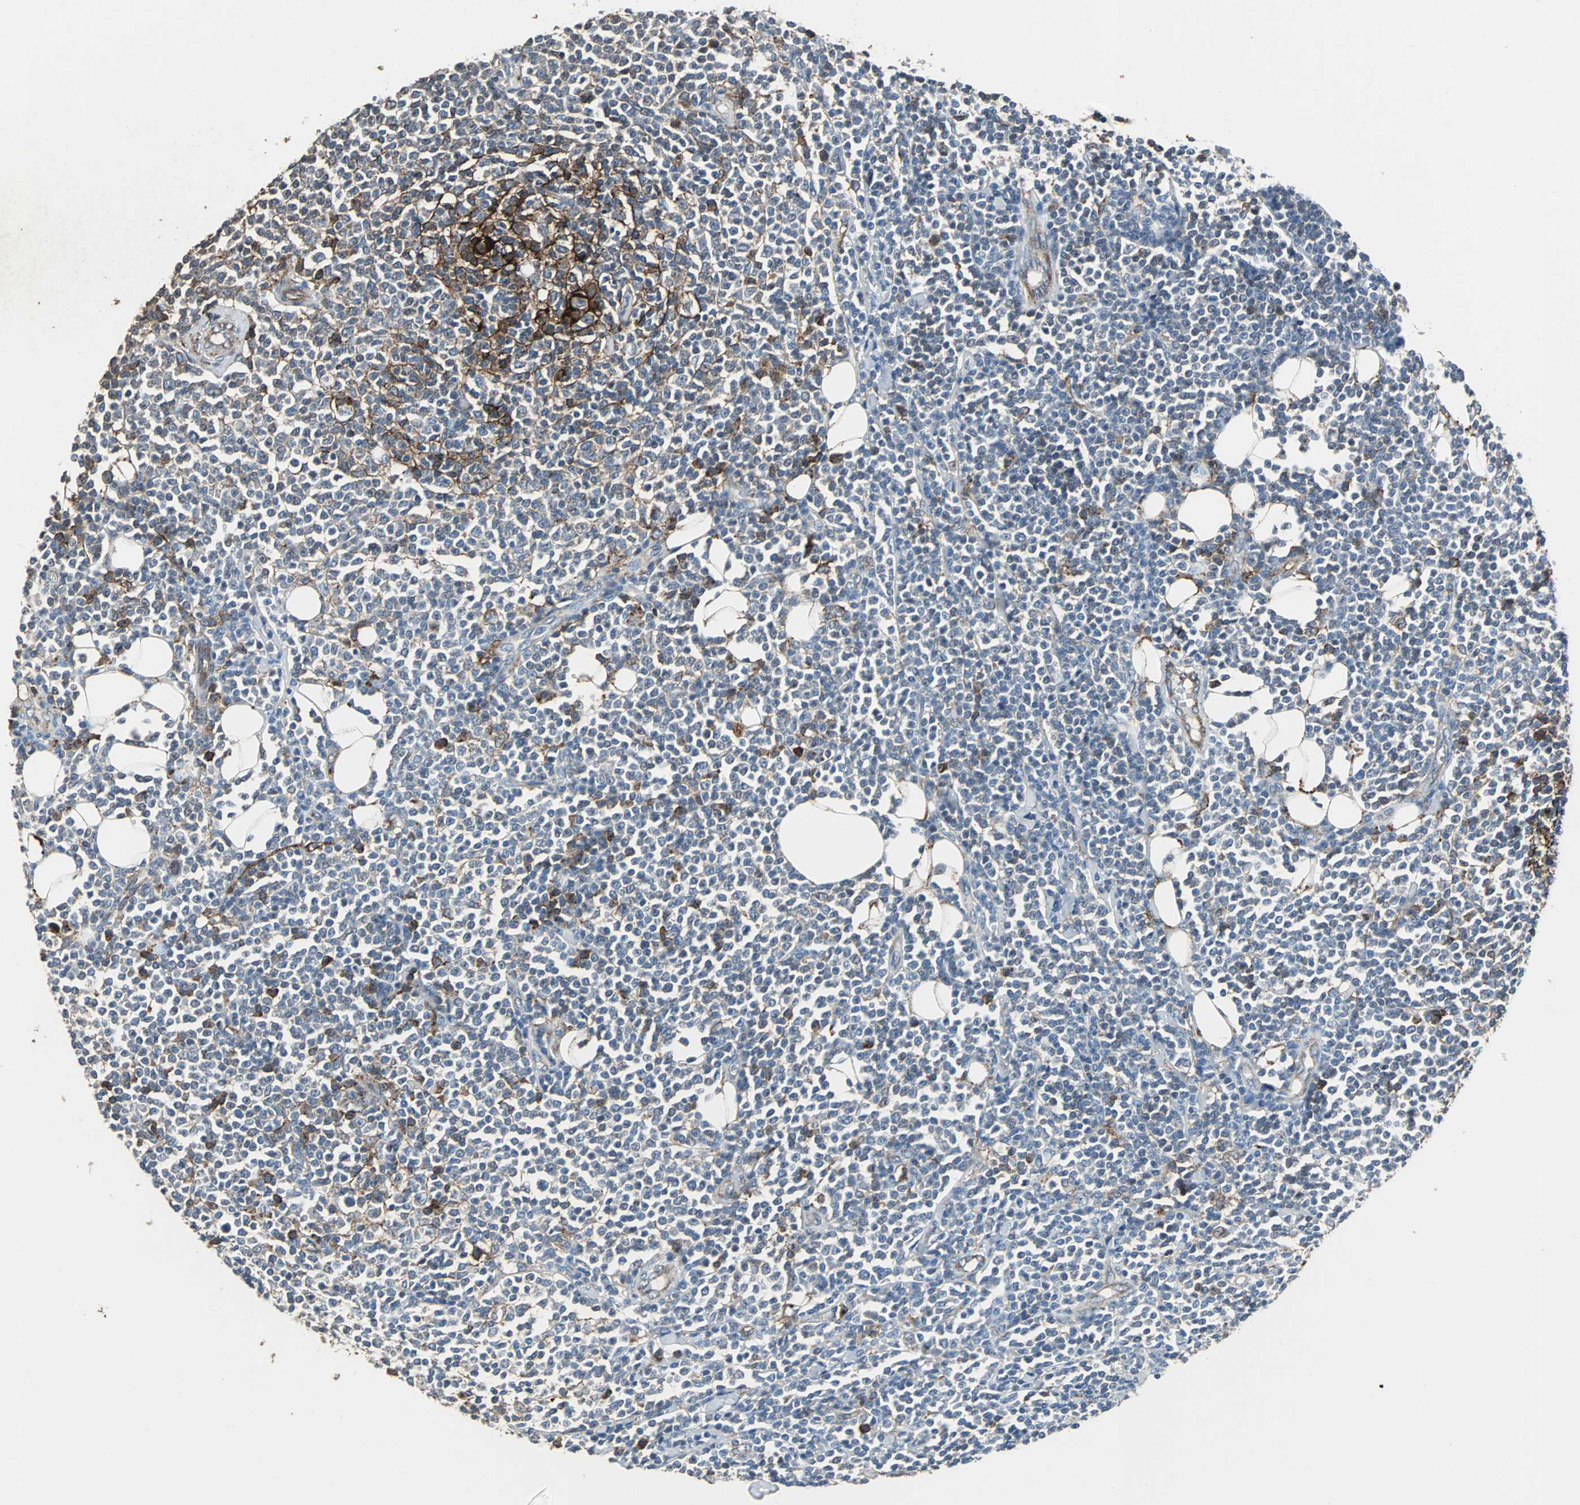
{"staining": {"intensity": "moderate", "quantity": "25%-75%", "location": "cytoplasmic/membranous"}, "tissue": "lymphoma", "cell_type": "Tumor cells", "image_type": "cancer", "snomed": [{"axis": "morphology", "description": "Malignant lymphoma, non-Hodgkin's type, Low grade"}, {"axis": "topography", "description": "Soft tissue"}], "caption": "Immunohistochemistry (IHC) staining of low-grade malignant lymphoma, non-Hodgkin's type, which exhibits medium levels of moderate cytoplasmic/membranous positivity in about 25%-75% of tumor cells indicating moderate cytoplasmic/membranous protein expression. The staining was performed using DAB (brown) for protein detection and nuclei were counterstained in hematoxylin (blue).", "gene": "F11R", "patient": {"sex": "male", "age": 92}}